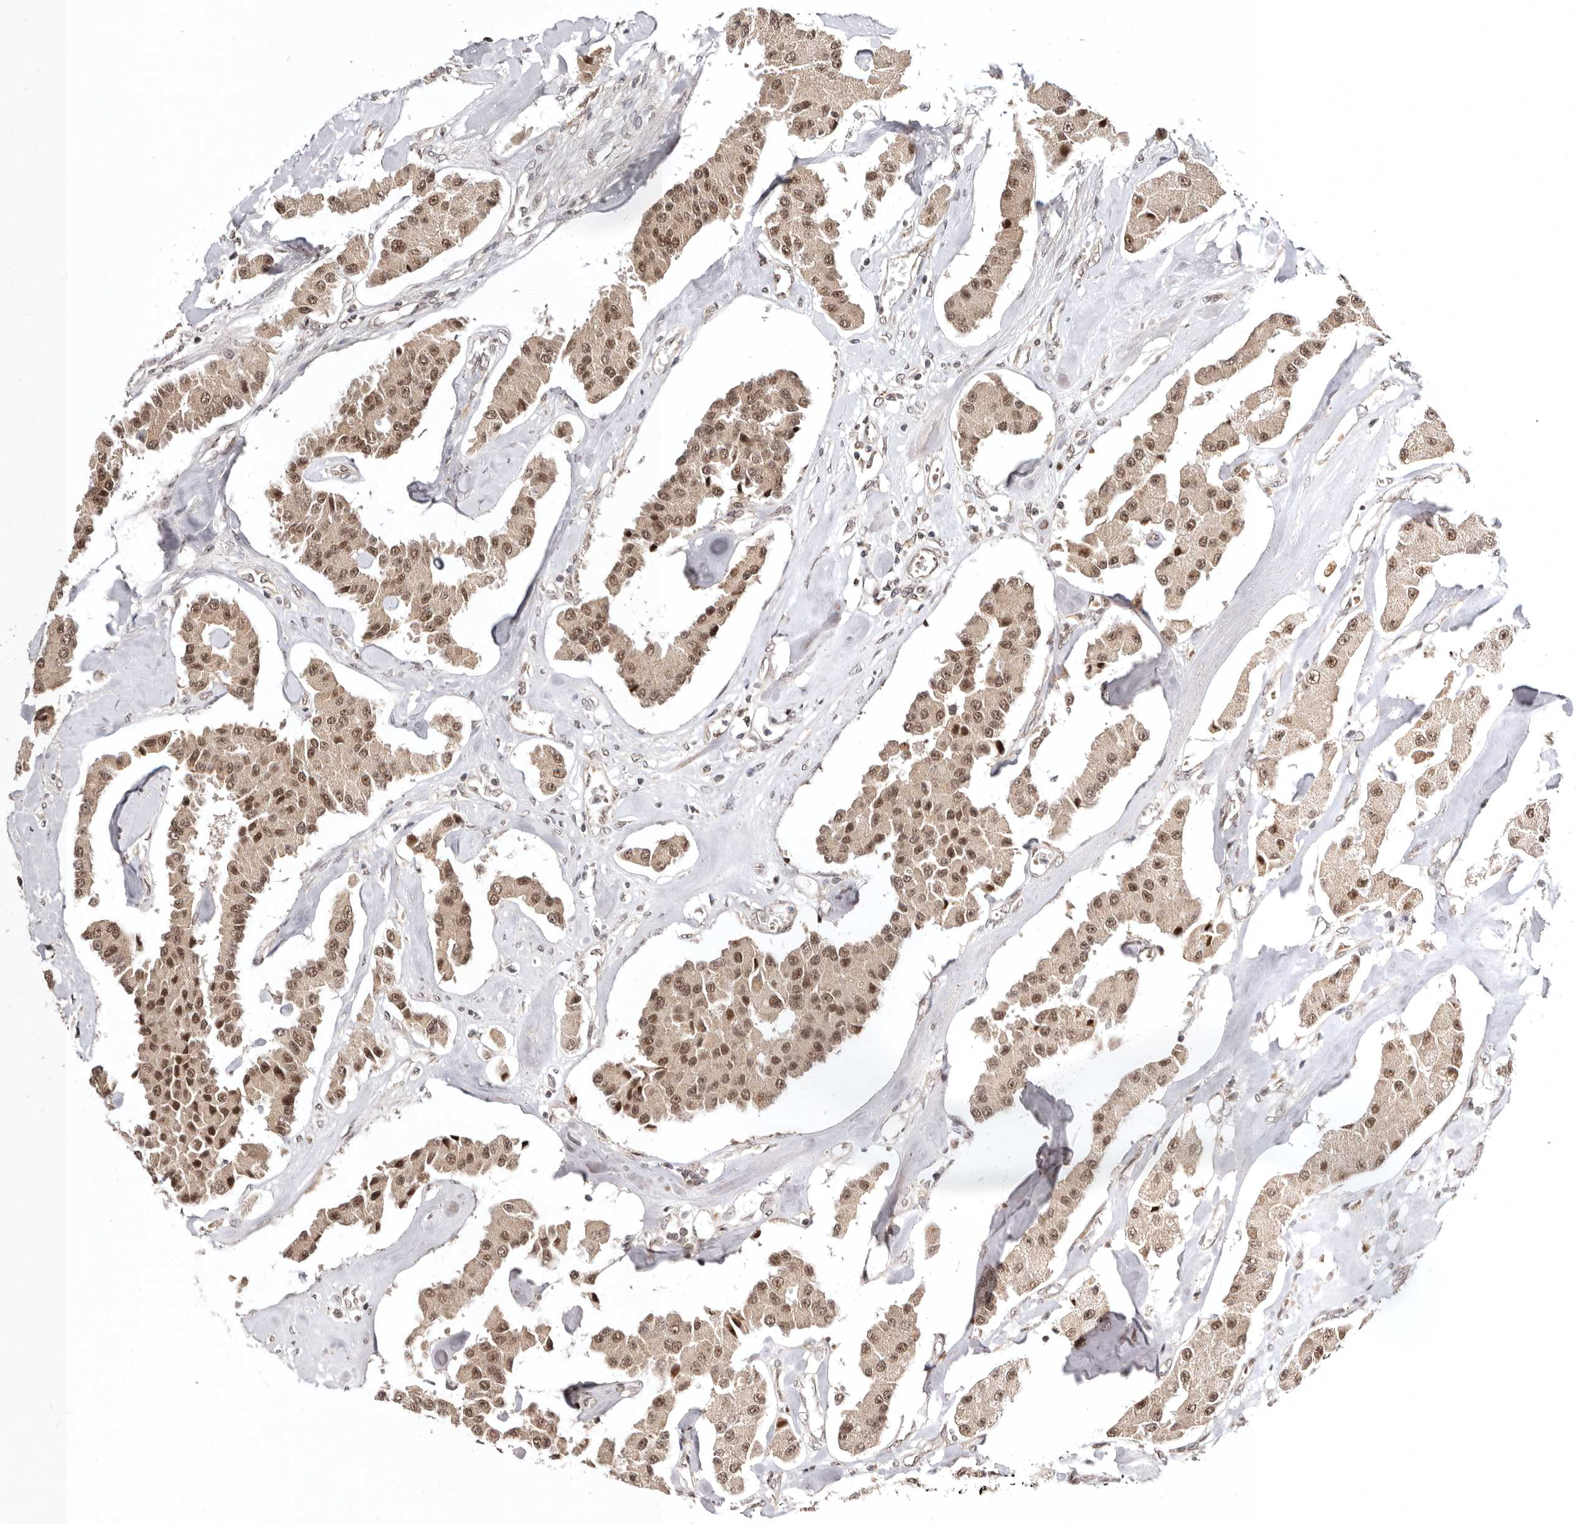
{"staining": {"intensity": "moderate", "quantity": ">75%", "location": "cytoplasmic/membranous,nuclear"}, "tissue": "carcinoid", "cell_type": "Tumor cells", "image_type": "cancer", "snomed": [{"axis": "morphology", "description": "Carcinoid, malignant, NOS"}, {"axis": "topography", "description": "Pancreas"}], "caption": "Human carcinoid stained for a protein (brown) displays moderate cytoplasmic/membranous and nuclear positive staining in about >75% of tumor cells.", "gene": "MED8", "patient": {"sex": "male", "age": 41}}